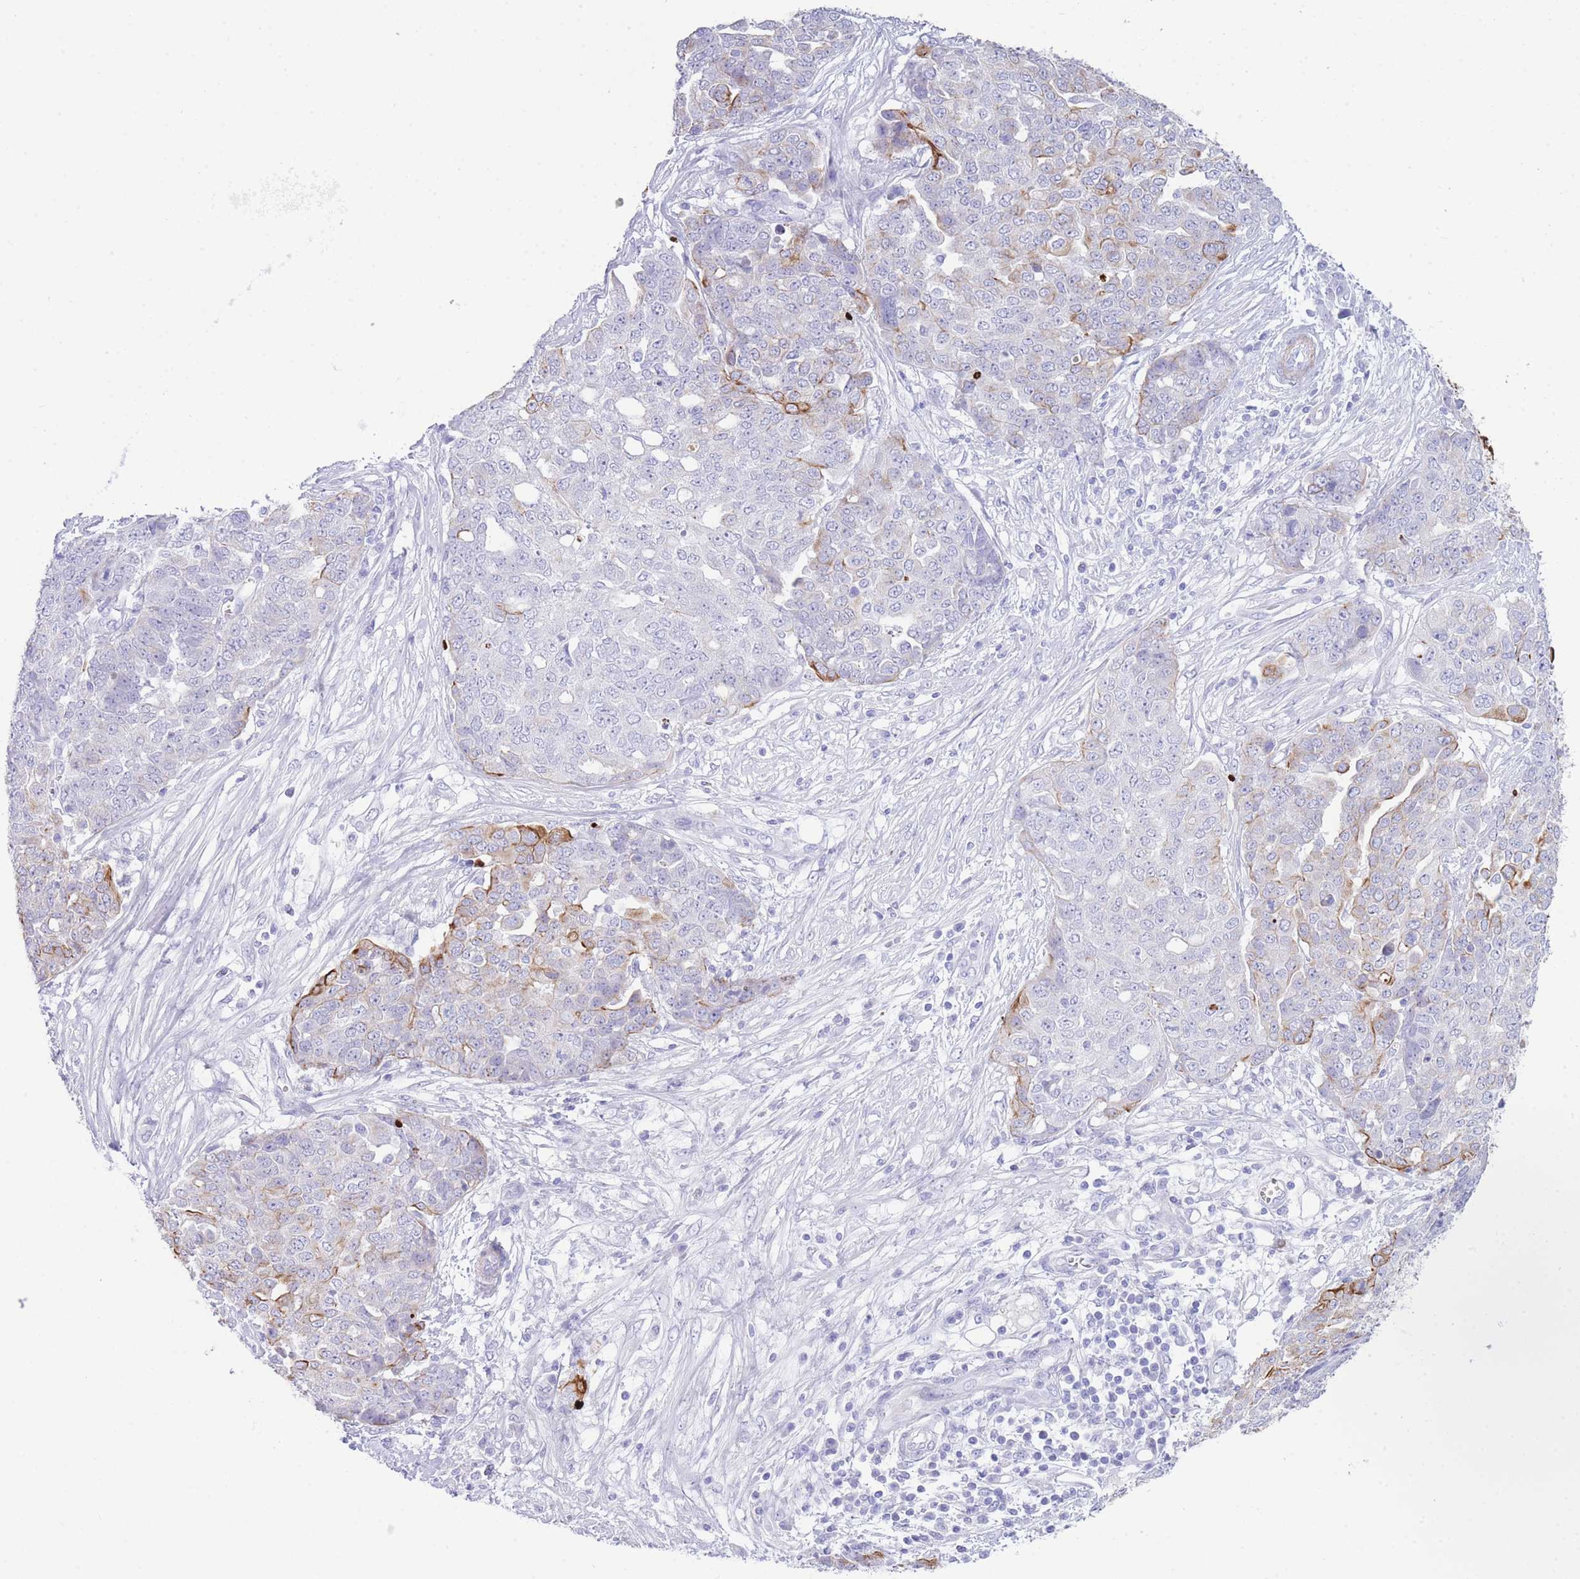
{"staining": {"intensity": "moderate", "quantity": "<25%", "location": "cytoplasmic/membranous"}, "tissue": "ovarian cancer", "cell_type": "Tumor cells", "image_type": "cancer", "snomed": [{"axis": "morphology", "description": "Cystadenocarcinoma, serous, NOS"}, {"axis": "topography", "description": "Soft tissue"}, {"axis": "topography", "description": "Ovary"}], "caption": "A high-resolution micrograph shows immunohistochemistry (IHC) staining of ovarian cancer, which reveals moderate cytoplasmic/membranous expression in about <25% of tumor cells.", "gene": "VWA8", "patient": {"sex": "female", "age": 57}}